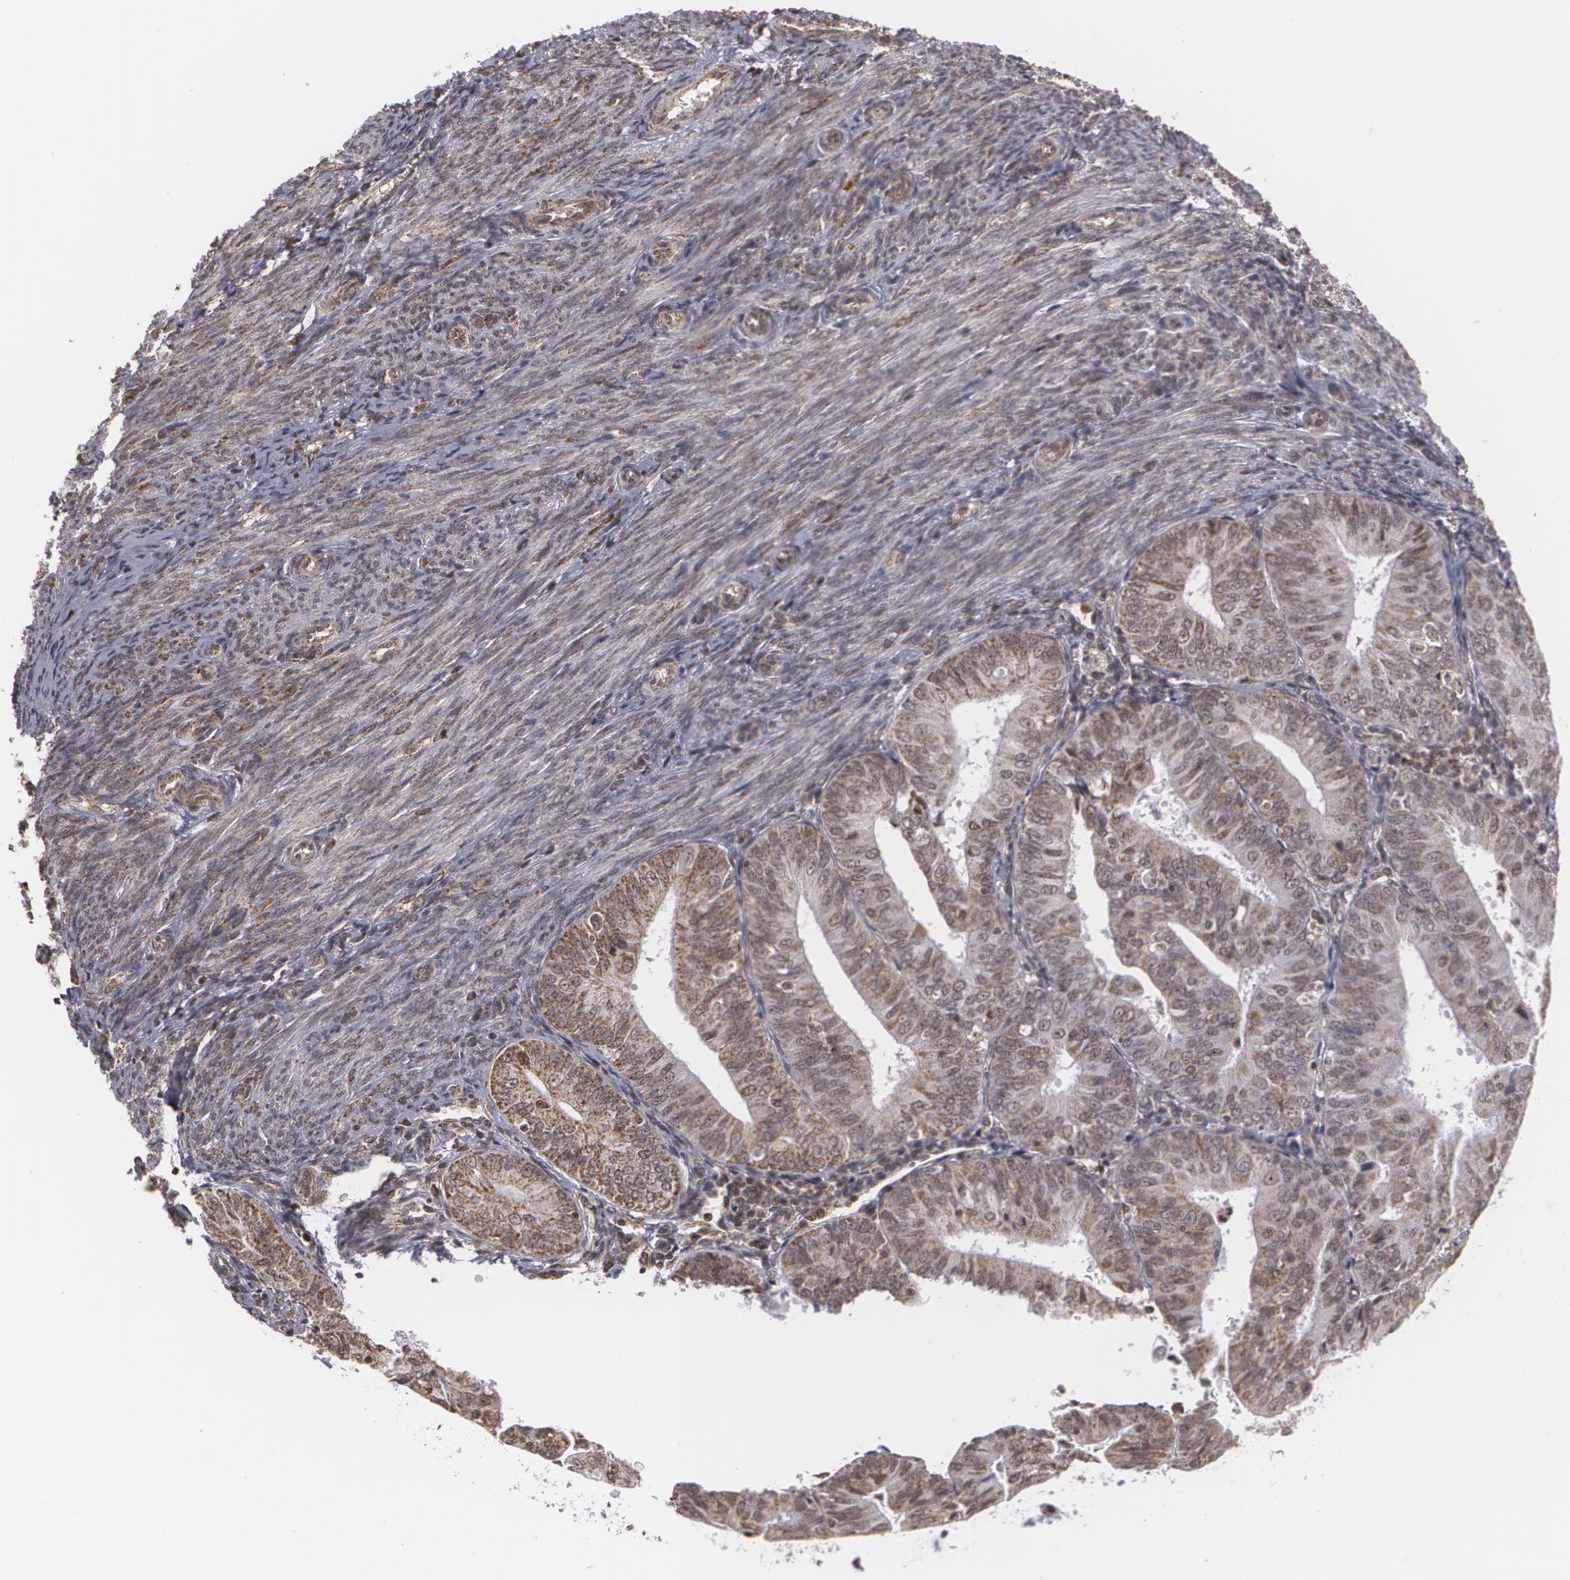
{"staining": {"intensity": "weak", "quantity": ">75%", "location": "cytoplasmic/membranous"}, "tissue": "endometrial cancer", "cell_type": "Tumor cells", "image_type": "cancer", "snomed": [{"axis": "morphology", "description": "Adenocarcinoma, NOS"}, {"axis": "topography", "description": "Endometrium"}], "caption": "A micrograph of human endometrial cancer stained for a protein shows weak cytoplasmic/membranous brown staining in tumor cells. Using DAB (3,3'-diaminobenzidine) (brown) and hematoxylin (blue) stains, captured at high magnification using brightfield microscopy.", "gene": "MXD1", "patient": {"sex": "female", "age": 79}}